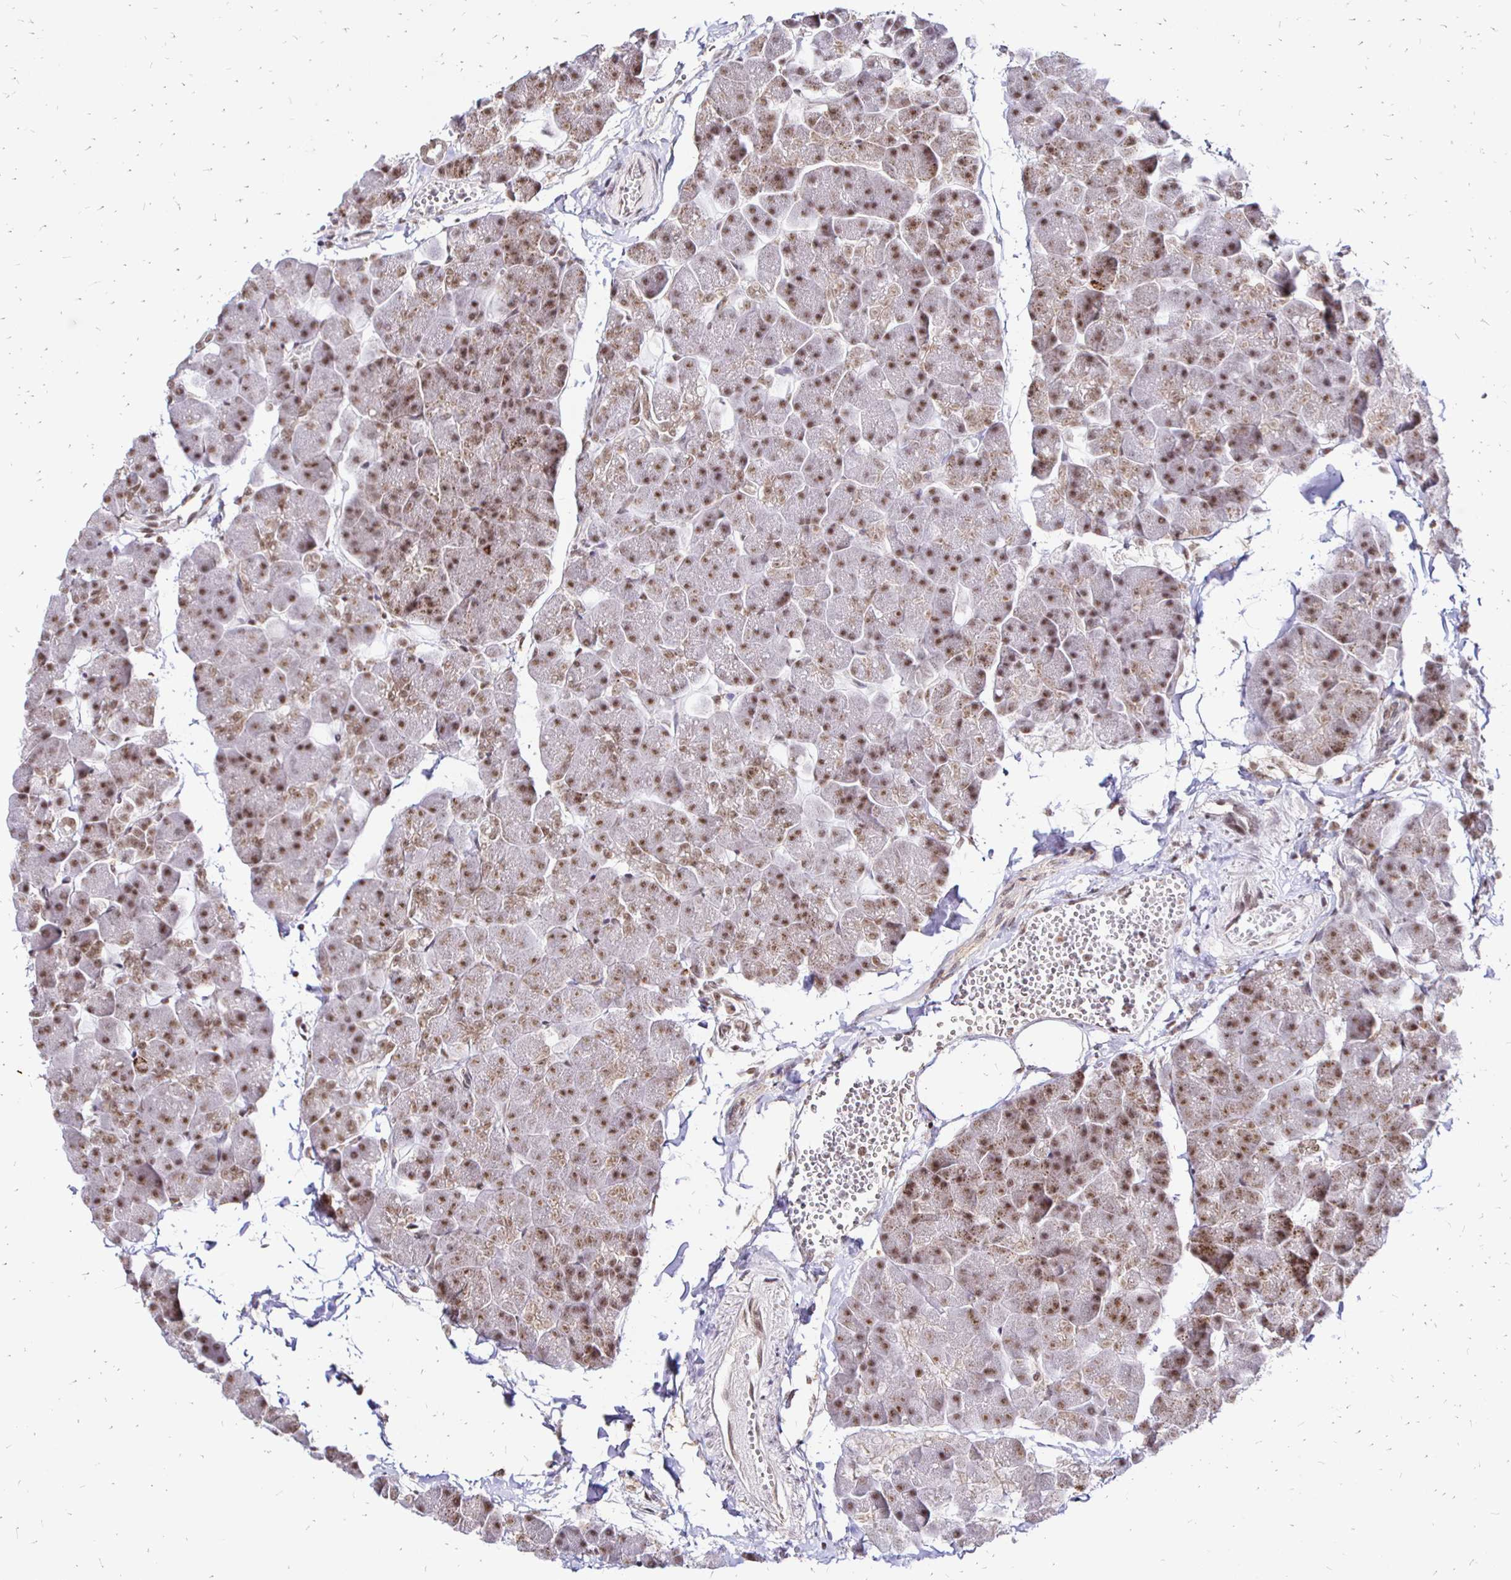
{"staining": {"intensity": "moderate", "quantity": ">75%", "location": "nuclear"}, "tissue": "pancreas", "cell_type": "Exocrine glandular cells", "image_type": "normal", "snomed": [{"axis": "morphology", "description": "Normal tissue, NOS"}, {"axis": "topography", "description": "Pancreas"}], "caption": "Immunohistochemistry of normal pancreas displays medium levels of moderate nuclear positivity in about >75% of exocrine glandular cells.", "gene": "SIN3A", "patient": {"sex": "male", "age": 35}}